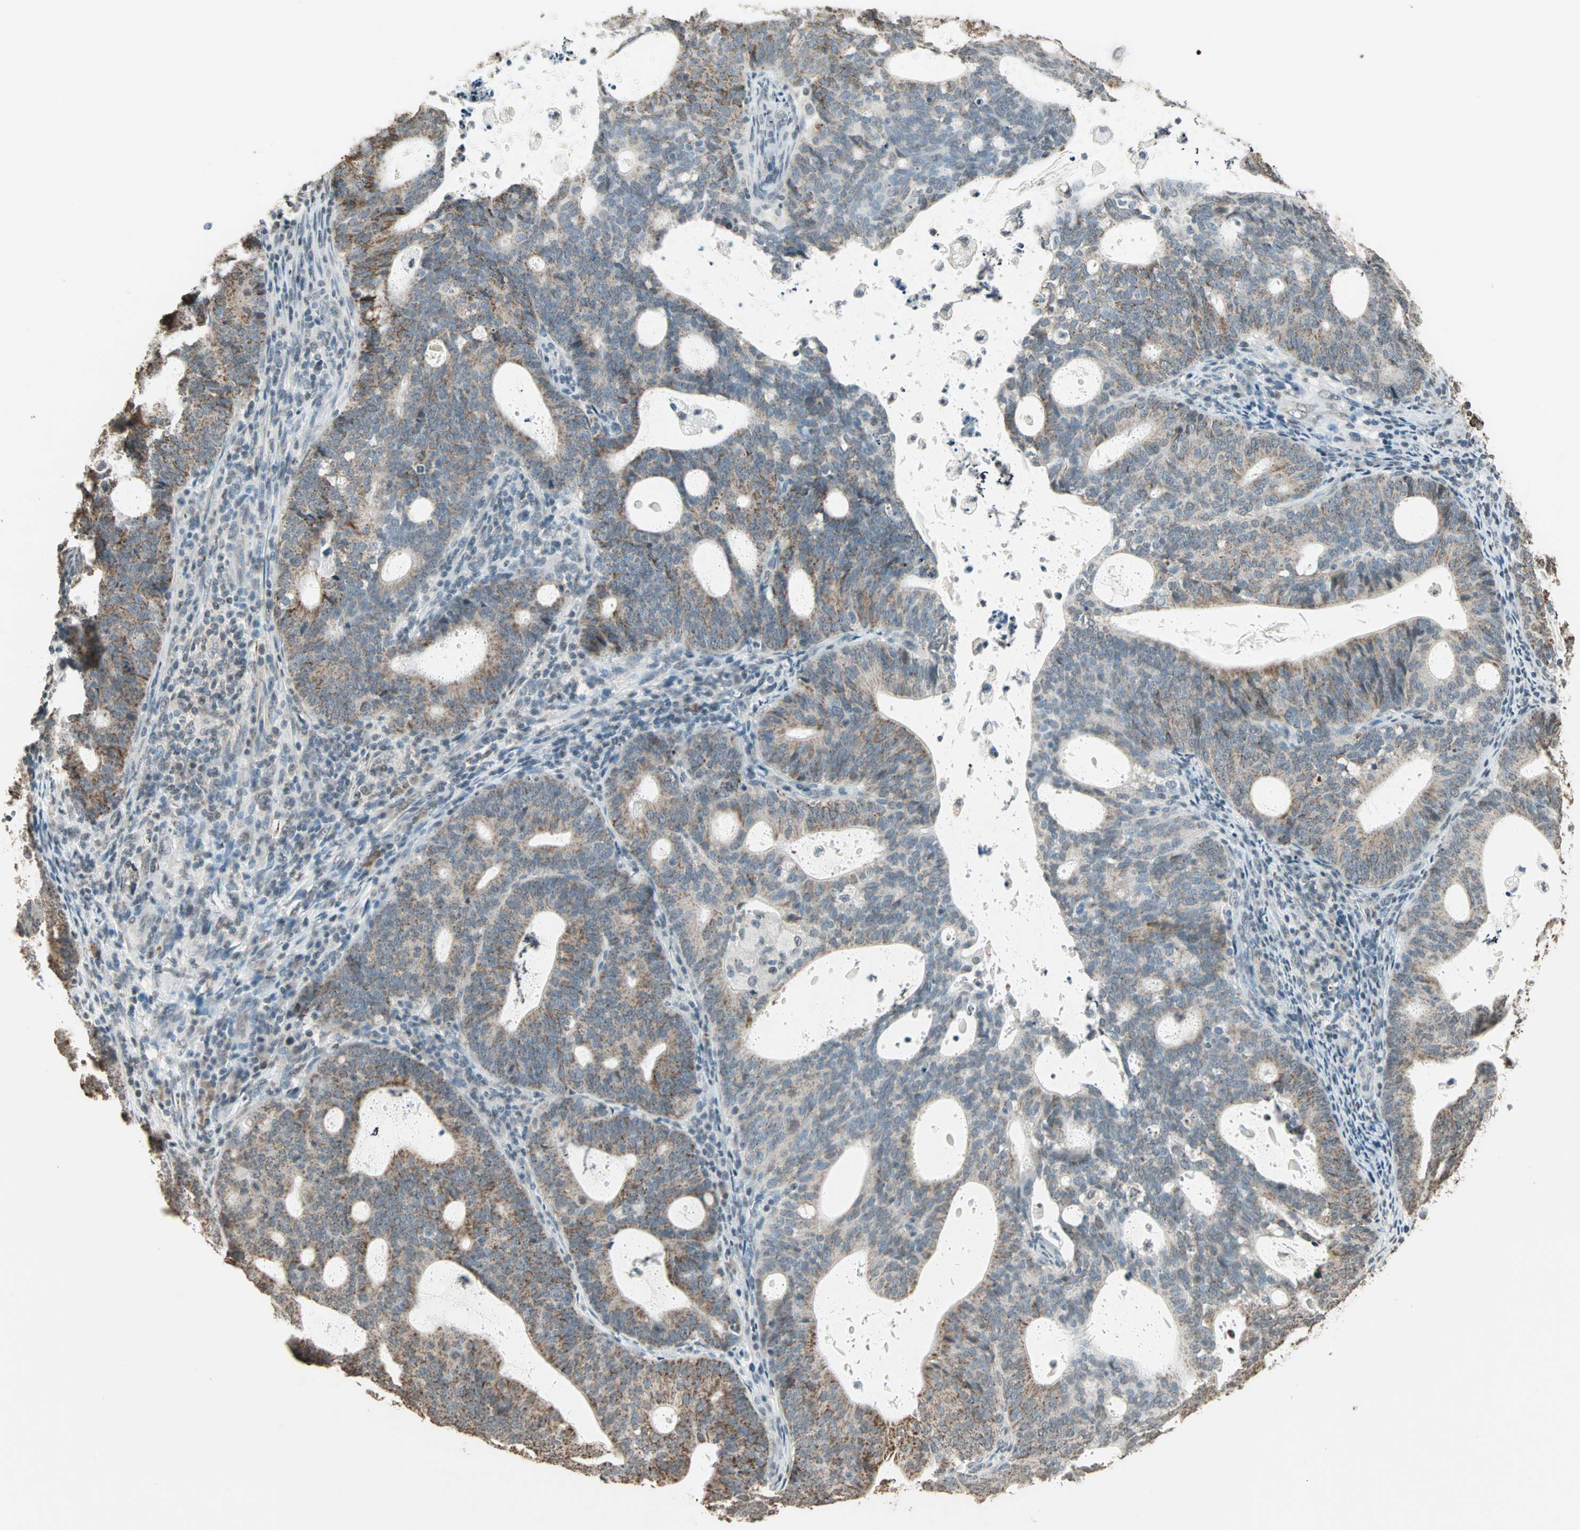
{"staining": {"intensity": "moderate", "quantity": "25%-75%", "location": "cytoplasmic/membranous"}, "tissue": "endometrial cancer", "cell_type": "Tumor cells", "image_type": "cancer", "snomed": [{"axis": "morphology", "description": "Adenocarcinoma, NOS"}, {"axis": "topography", "description": "Uterus"}], "caption": "Endometrial cancer (adenocarcinoma) was stained to show a protein in brown. There is medium levels of moderate cytoplasmic/membranous positivity in about 25%-75% of tumor cells.", "gene": "PRELID1", "patient": {"sex": "female", "age": 83}}